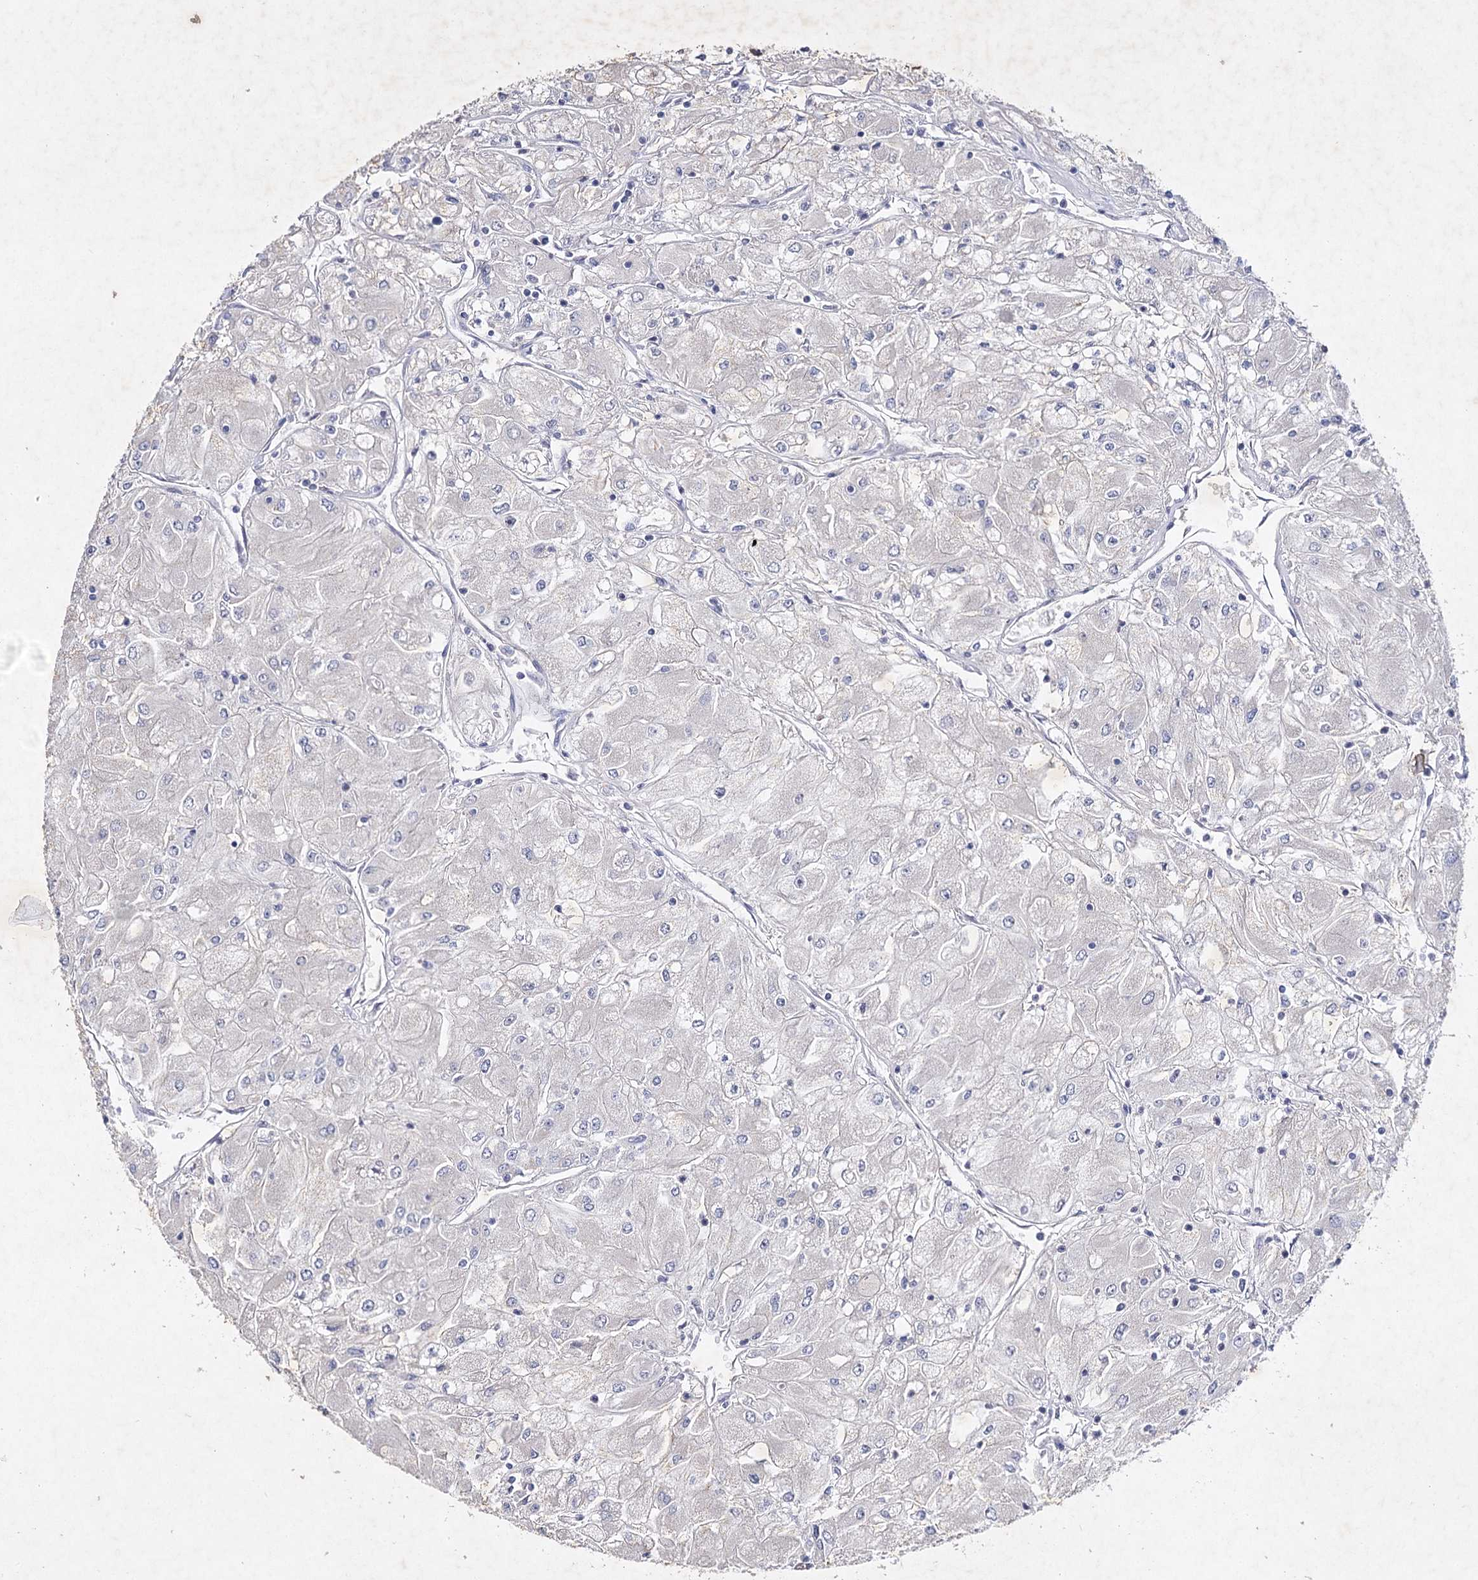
{"staining": {"intensity": "negative", "quantity": "none", "location": "none"}, "tissue": "renal cancer", "cell_type": "Tumor cells", "image_type": "cancer", "snomed": [{"axis": "morphology", "description": "Adenocarcinoma, NOS"}, {"axis": "topography", "description": "Kidney"}], "caption": "This is a micrograph of immunohistochemistry staining of renal adenocarcinoma, which shows no staining in tumor cells.", "gene": "COX15", "patient": {"sex": "male", "age": 80}}